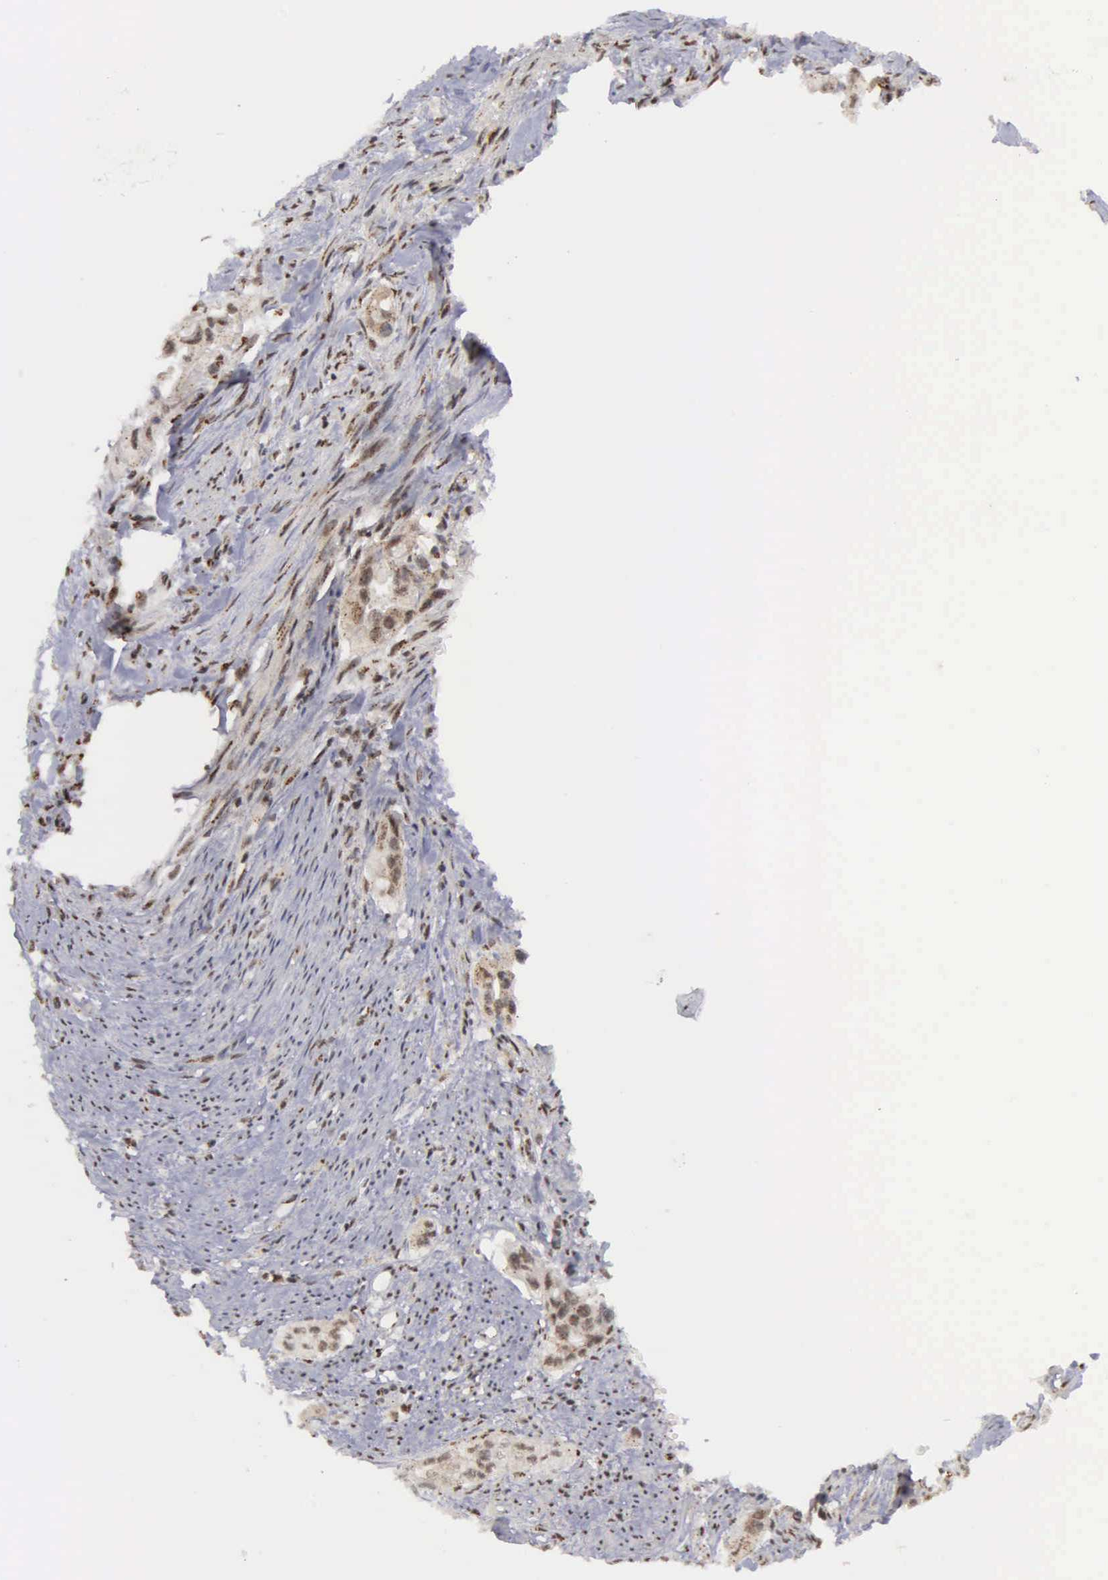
{"staining": {"intensity": "moderate", "quantity": "25%-75%", "location": "cytoplasmic/membranous,nuclear"}, "tissue": "pancreatic cancer", "cell_type": "Tumor cells", "image_type": "cancer", "snomed": [{"axis": "morphology", "description": "Adenocarcinoma, NOS"}, {"axis": "topography", "description": "Pancreas"}], "caption": "DAB immunohistochemical staining of human pancreatic cancer (adenocarcinoma) reveals moderate cytoplasmic/membranous and nuclear protein expression in about 25%-75% of tumor cells. (IHC, brightfield microscopy, high magnification).", "gene": "GTF2A1", "patient": {"sex": "male", "age": 77}}